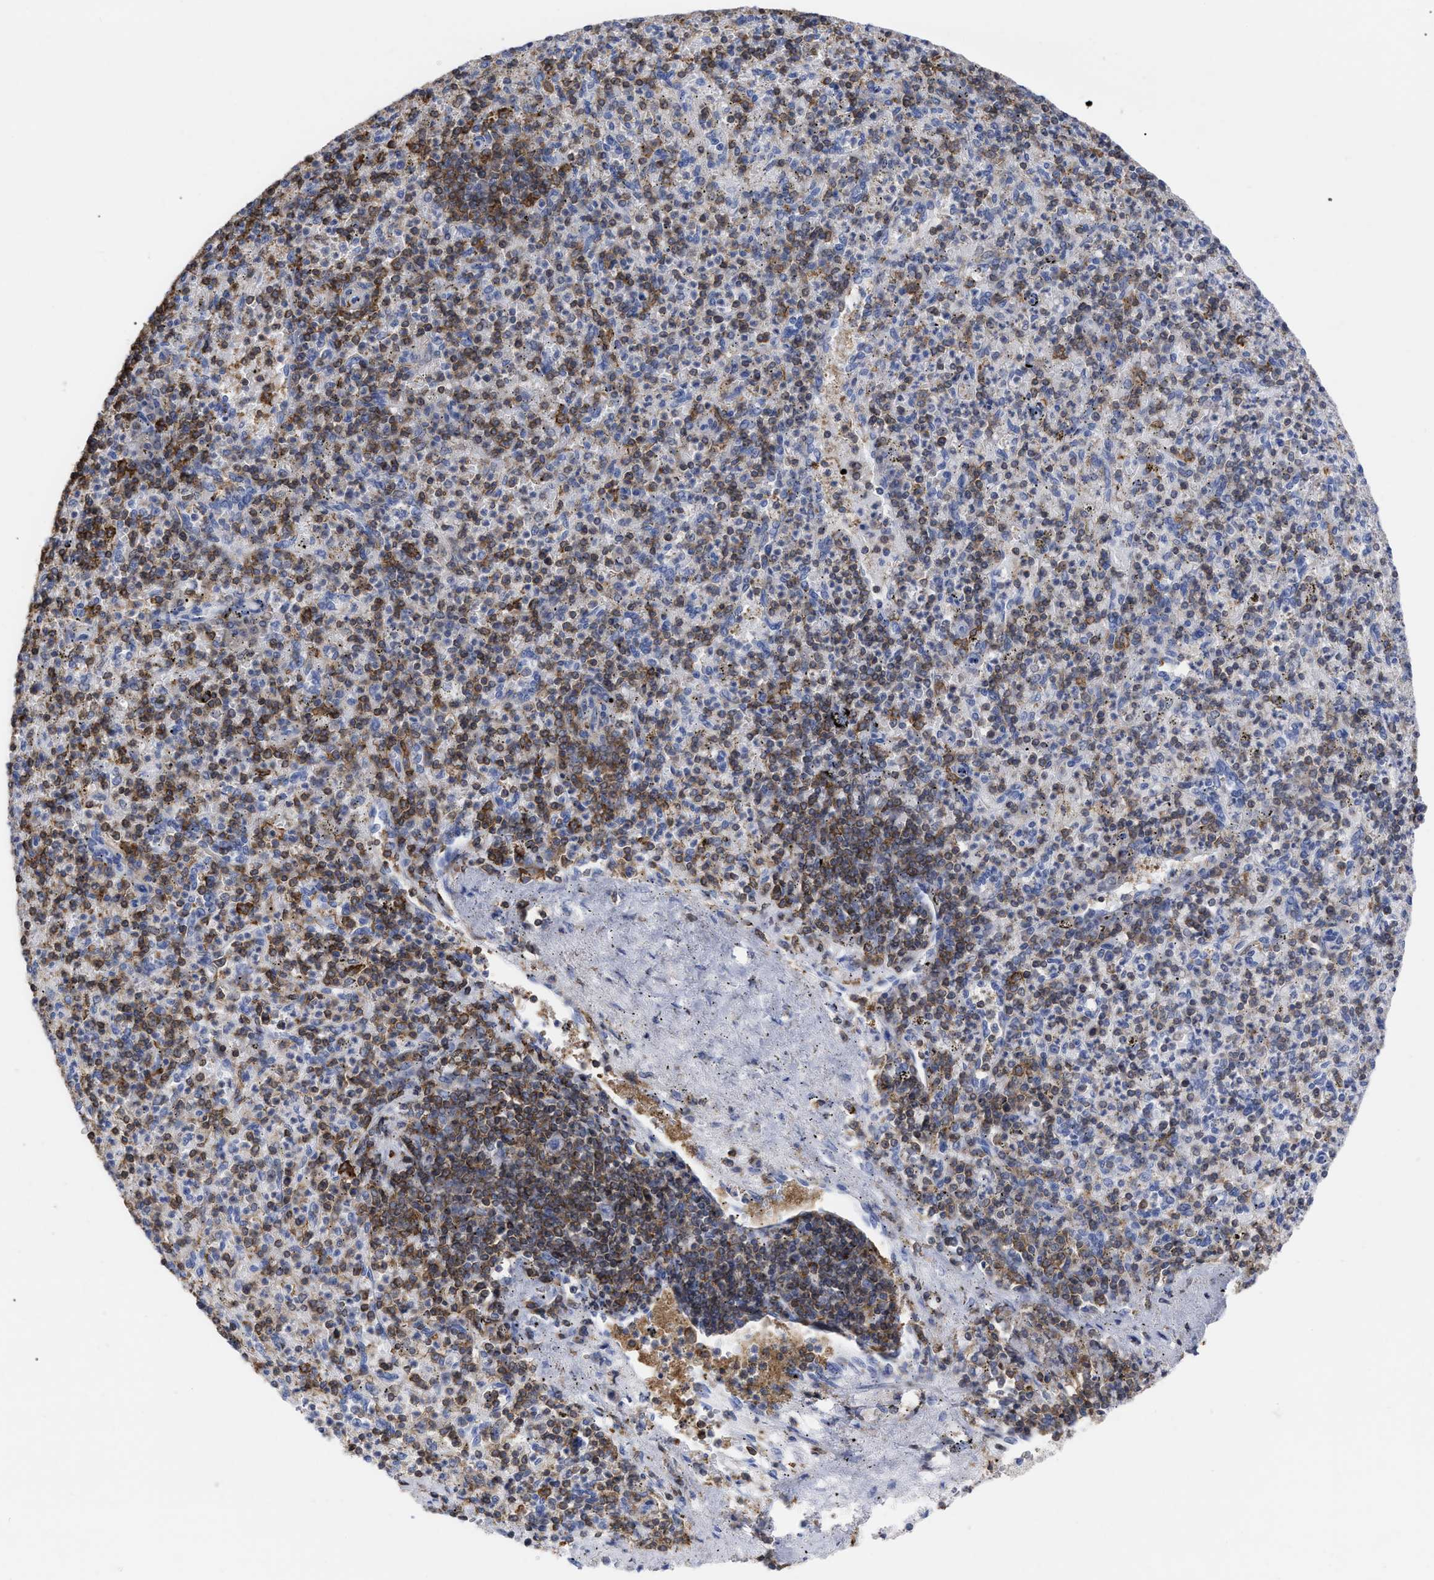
{"staining": {"intensity": "strong", "quantity": "25%-75%", "location": "cytoplasmic/membranous"}, "tissue": "spleen", "cell_type": "Cells in red pulp", "image_type": "normal", "snomed": [{"axis": "morphology", "description": "Normal tissue, NOS"}, {"axis": "topography", "description": "Spleen"}], "caption": "IHC (DAB (3,3'-diaminobenzidine)) staining of unremarkable human spleen reveals strong cytoplasmic/membranous protein expression in about 25%-75% of cells in red pulp. (DAB (3,3'-diaminobenzidine) IHC, brown staining for protein, blue staining for nuclei).", "gene": "HCLS1", "patient": {"sex": "male", "age": 72}}